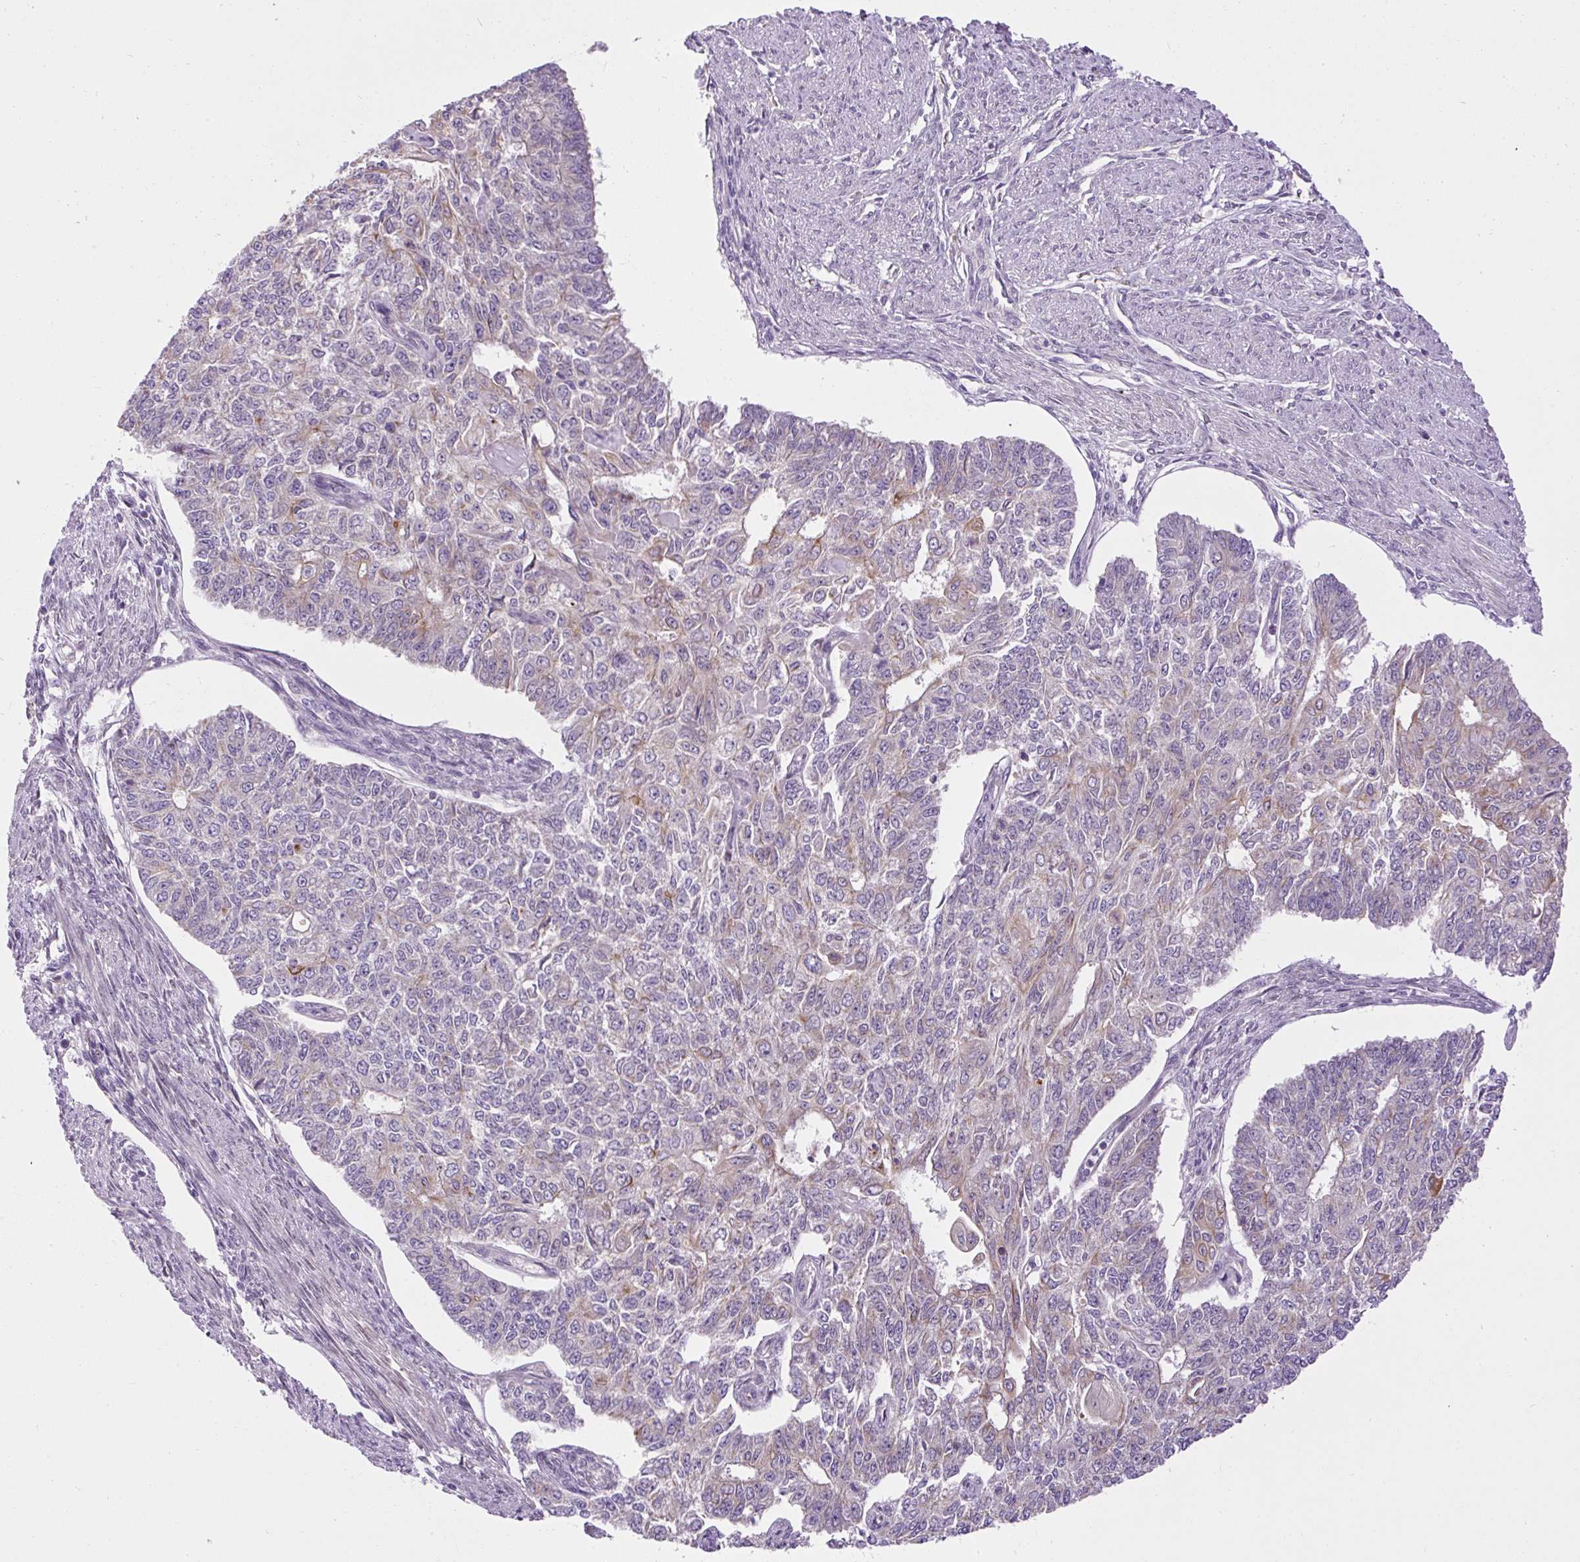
{"staining": {"intensity": "weak", "quantity": "25%-75%", "location": "cytoplasmic/membranous"}, "tissue": "endometrial cancer", "cell_type": "Tumor cells", "image_type": "cancer", "snomed": [{"axis": "morphology", "description": "Adenocarcinoma, NOS"}, {"axis": "topography", "description": "Endometrium"}], "caption": "This image exhibits immunohistochemistry (IHC) staining of human endometrial cancer, with low weak cytoplasmic/membranous positivity in approximately 25%-75% of tumor cells.", "gene": "FAM149A", "patient": {"sex": "female", "age": 32}}